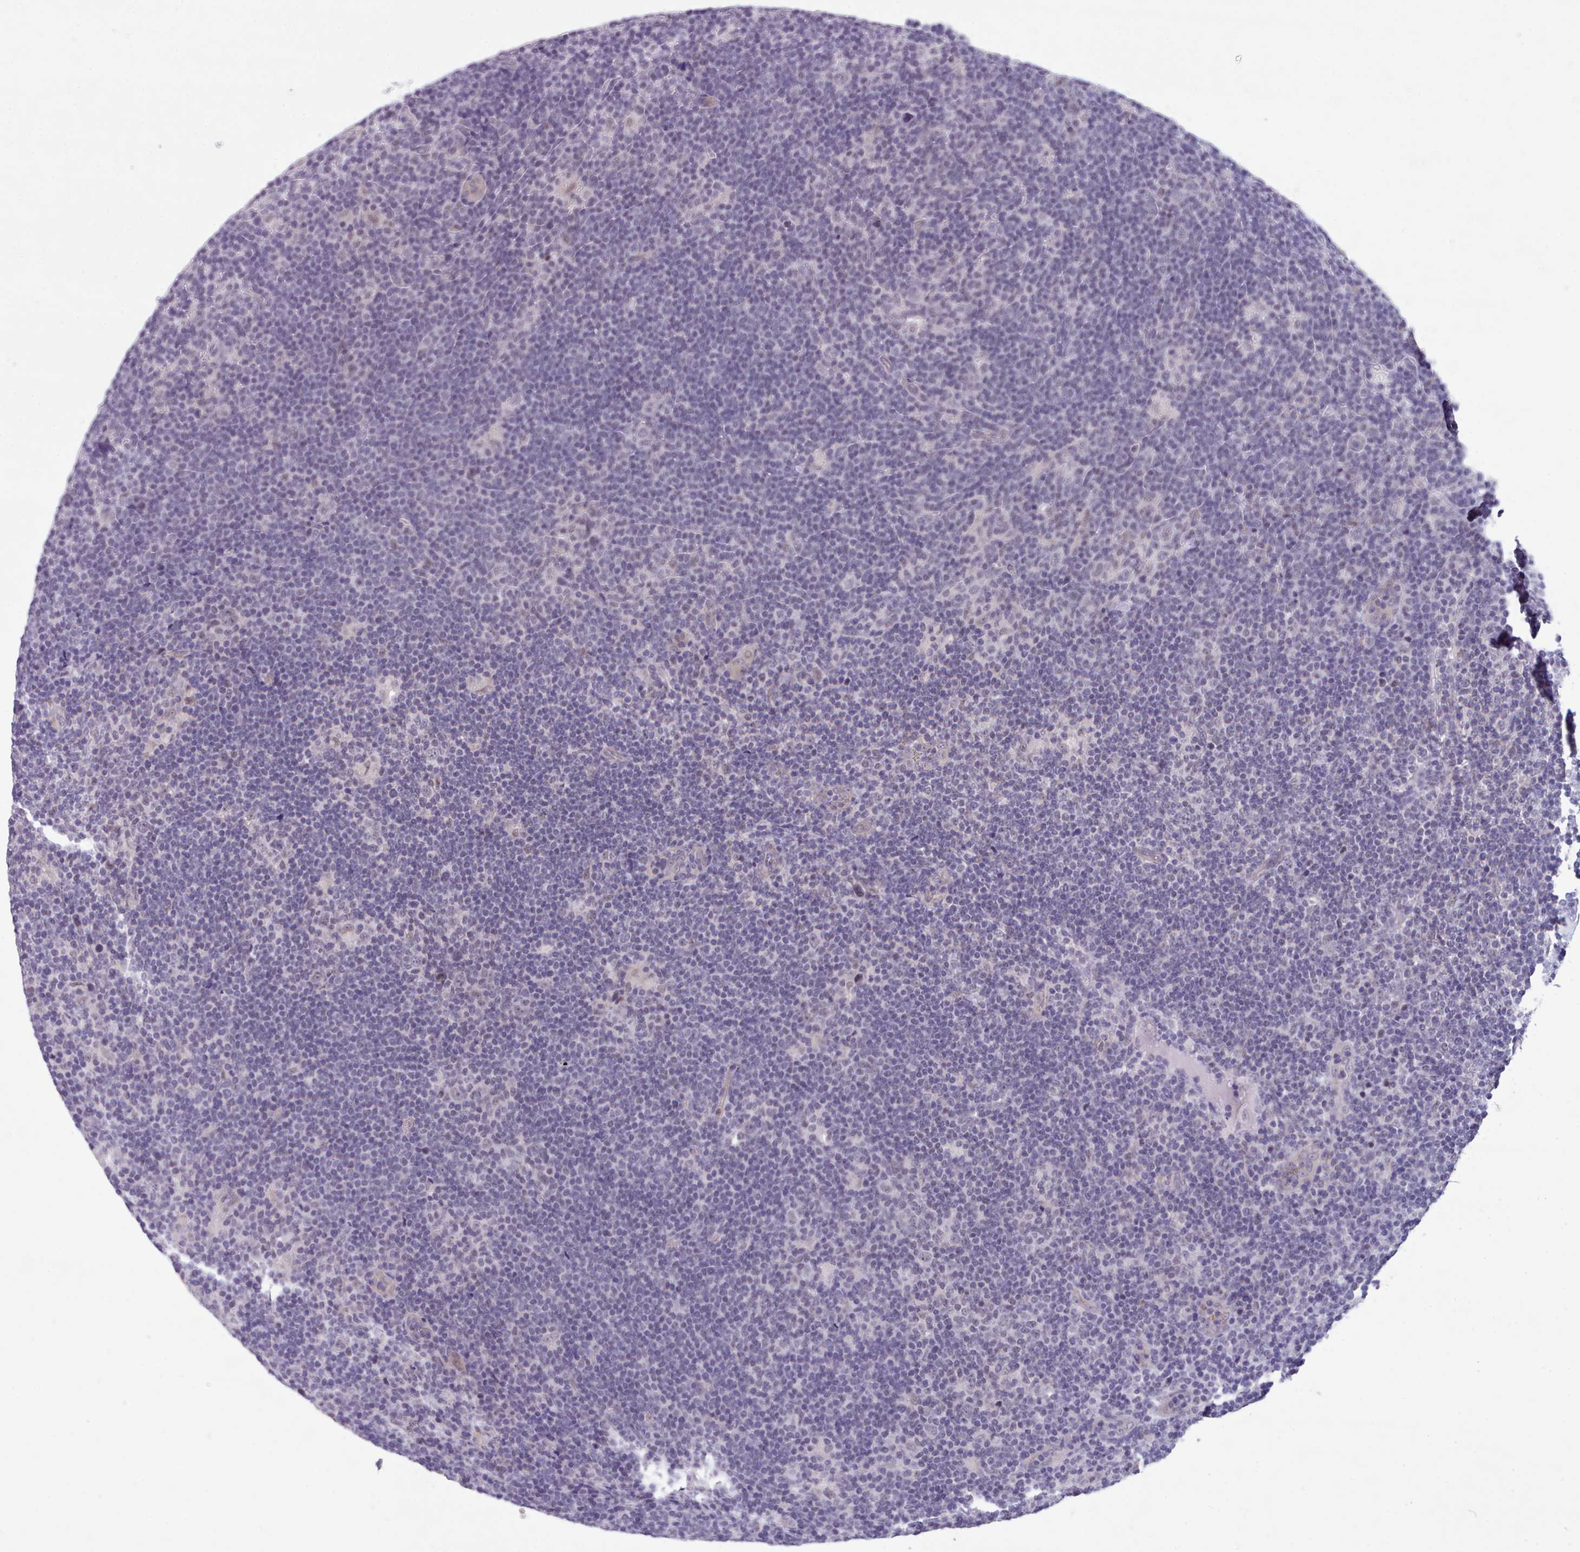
{"staining": {"intensity": "negative", "quantity": "none", "location": "none"}, "tissue": "lymphoma", "cell_type": "Tumor cells", "image_type": "cancer", "snomed": [{"axis": "morphology", "description": "Hodgkin's disease, NOS"}, {"axis": "topography", "description": "Lymph node"}], "caption": "Tumor cells are negative for brown protein staining in Hodgkin's disease. (DAB immunohistochemistry with hematoxylin counter stain).", "gene": "KCTD16", "patient": {"sex": "female", "age": 57}}